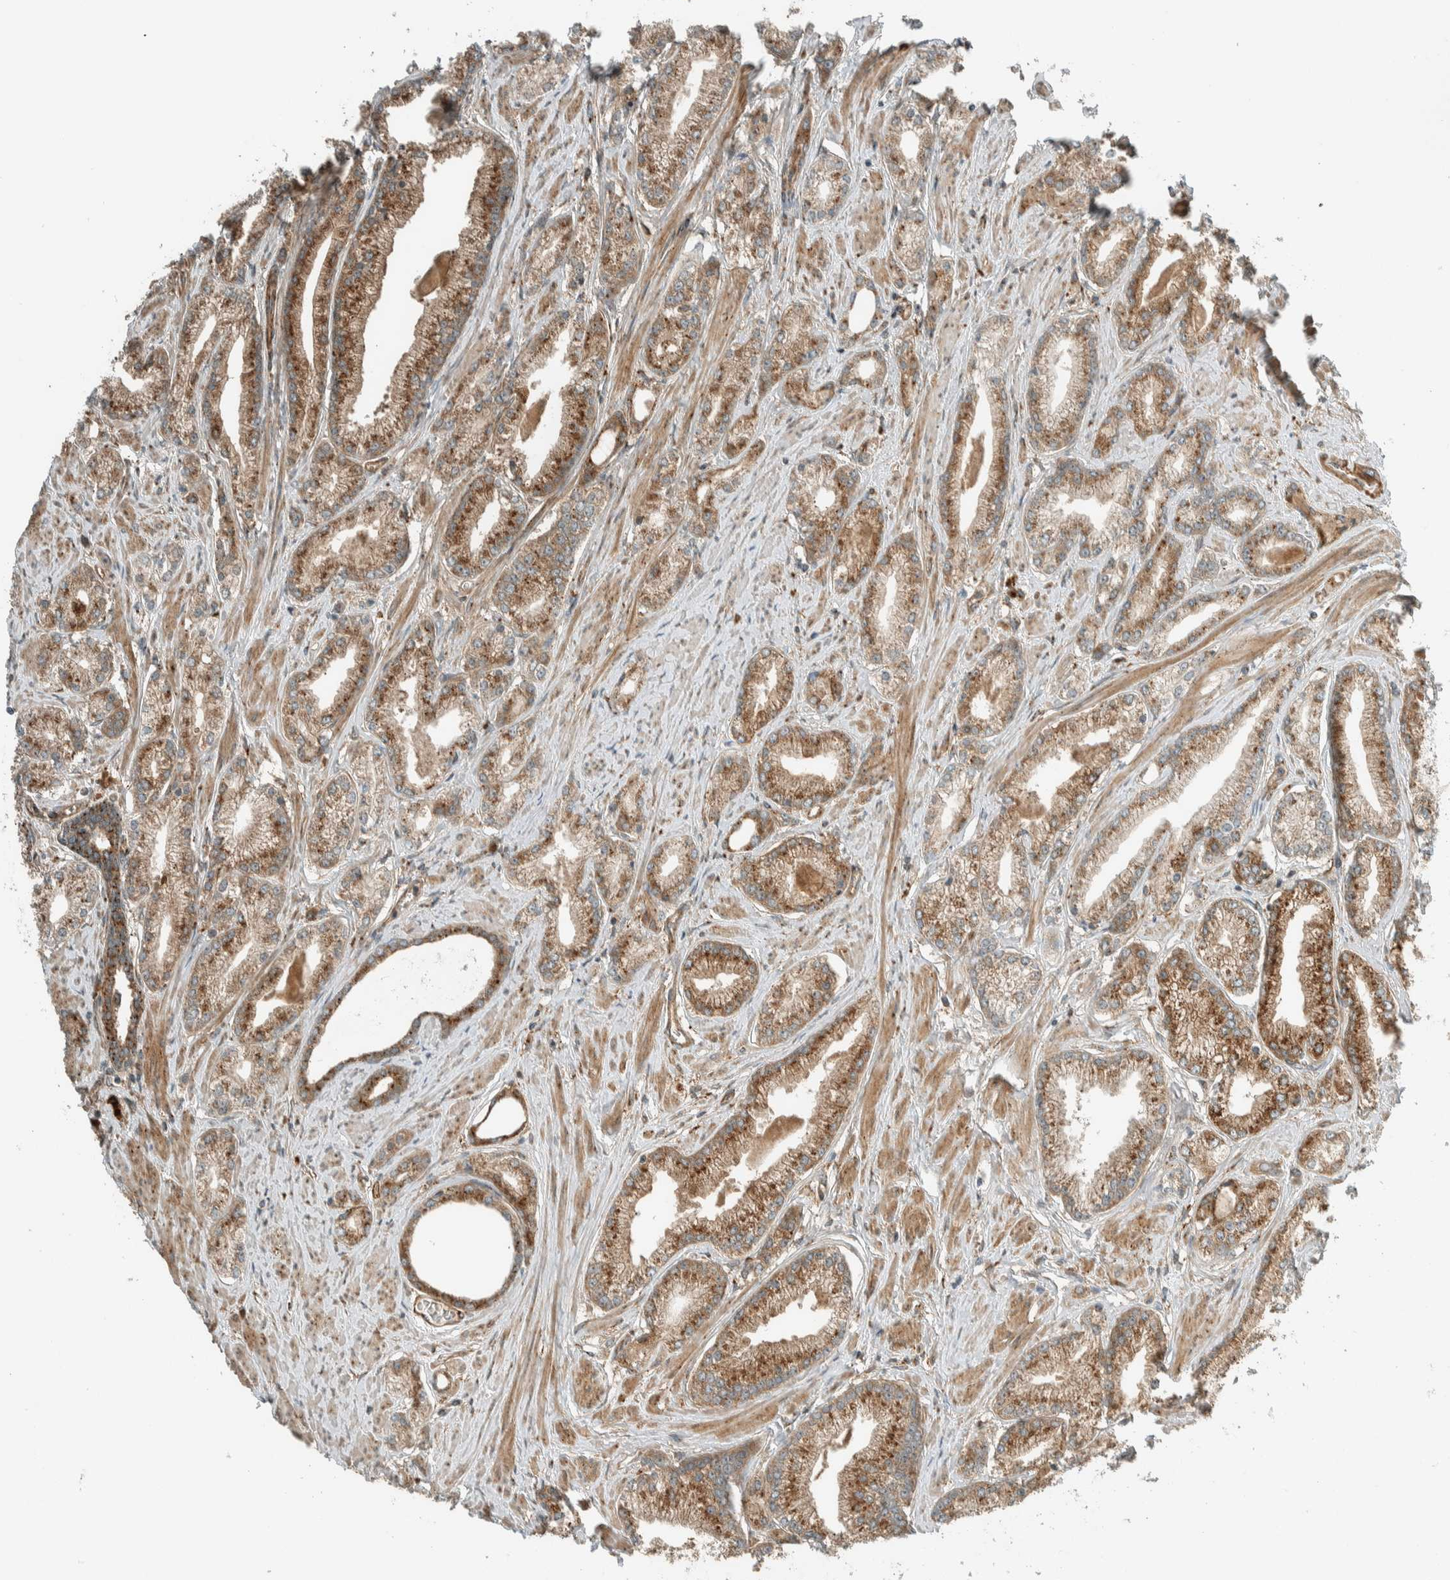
{"staining": {"intensity": "strong", "quantity": "25%-75%", "location": "cytoplasmic/membranous"}, "tissue": "prostate cancer", "cell_type": "Tumor cells", "image_type": "cancer", "snomed": [{"axis": "morphology", "description": "Adenocarcinoma, Low grade"}, {"axis": "topography", "description": "Prostate"}], "caption": "An immunohistochemistry (IHC) photomicrograph of neoplastic tissue is shown. Protein staining in brown labels strong cytoplasmic/membranous positivity in low-grade adenocarcinoma (prostate) within tumor cells. Using DAB (3,3'-diaminobenzidine) (brown) and hematoxylin (blue) stains, captured at high magnification using brightfield microscopy.", "gene": "EXOC7", "patient": {"sex": "male", "age": 62}}